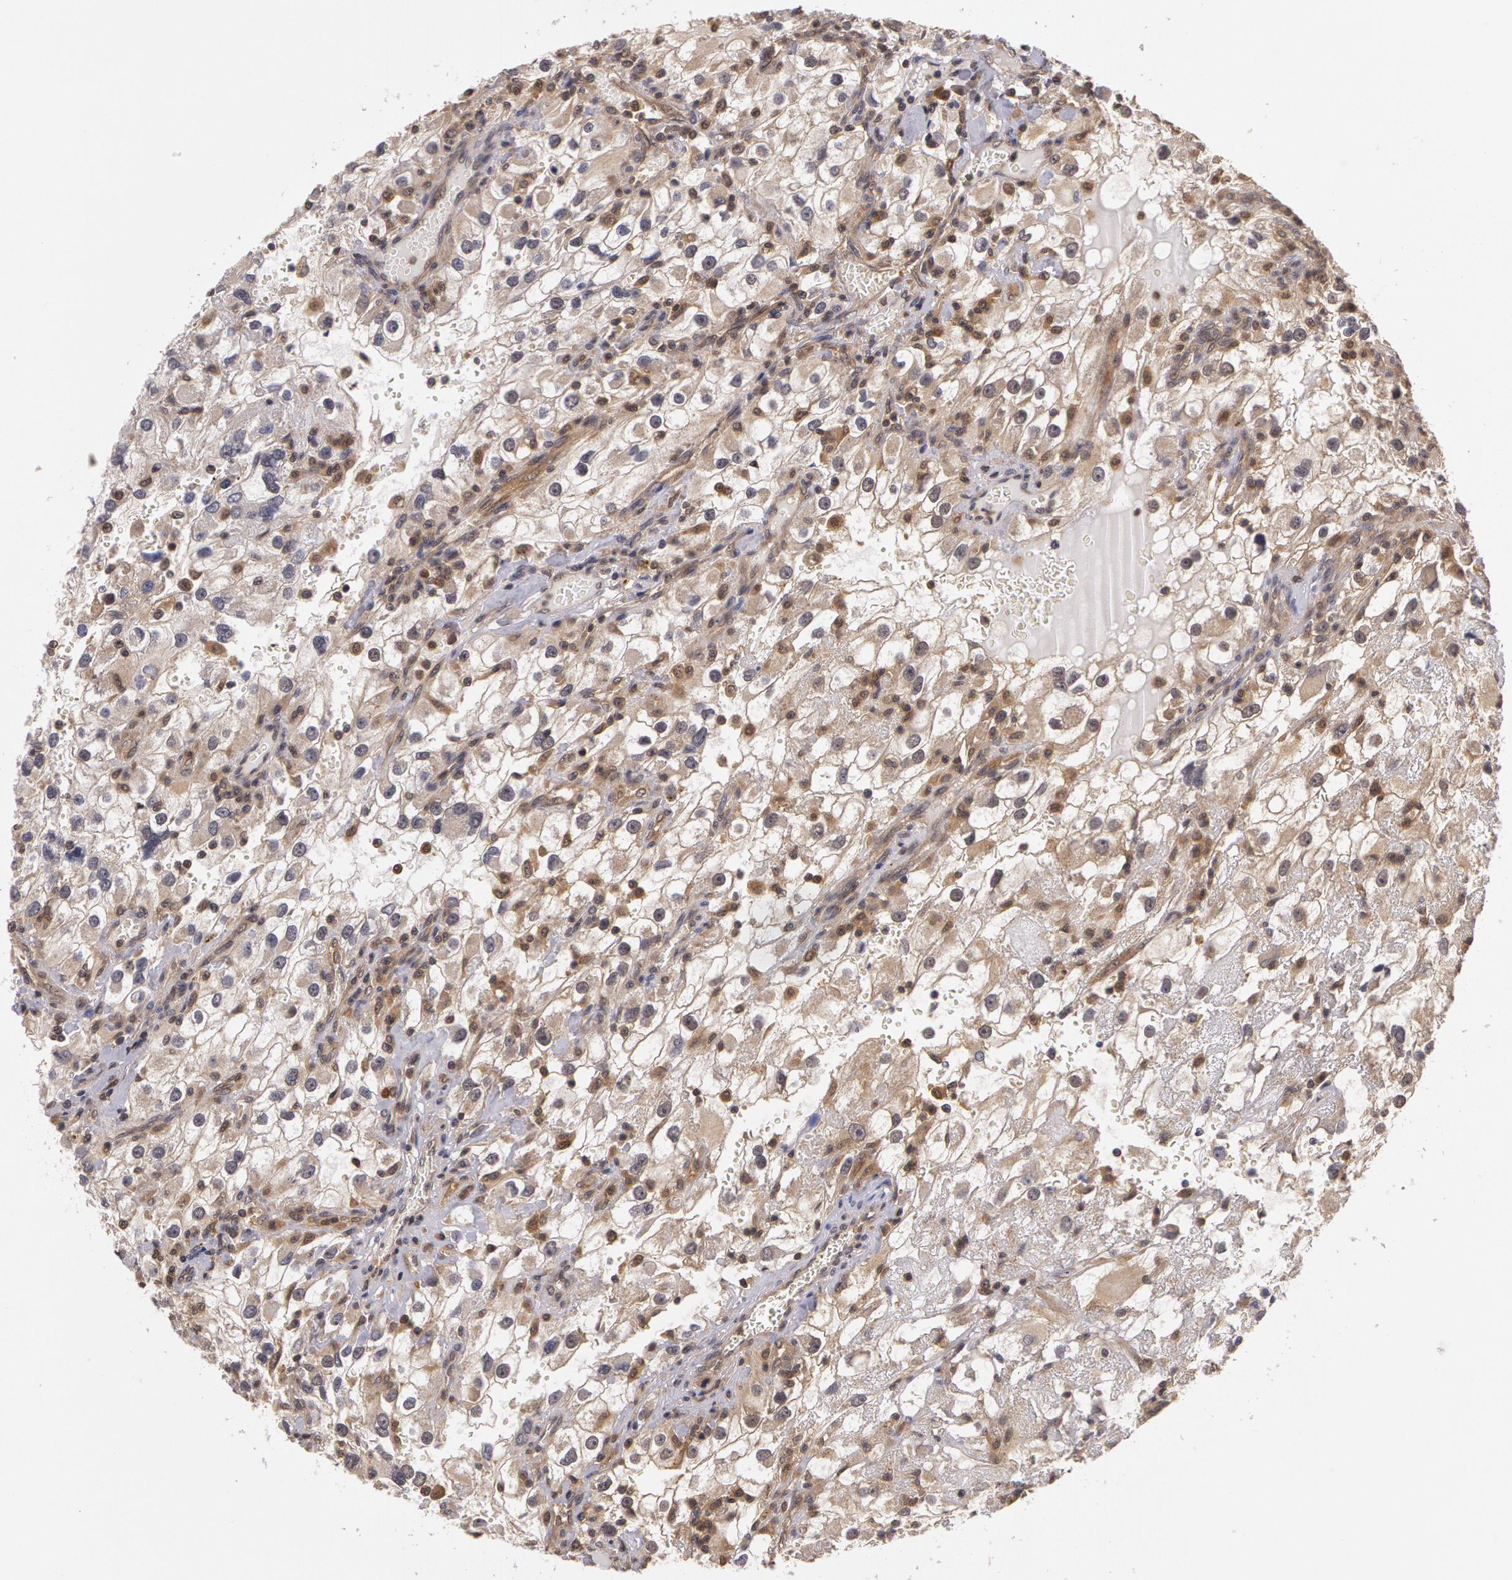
{"staining": {"intensity": "weak", "quantity": "<25%", "location": "cytoplasmic/membranous"}, "tissue": "renal cancer", "cell_type": "Tumor cells", "image_type": "cancer", "snomed": [{"axis": "morphology", "description": "Adenocarcinoma, NOS"}, {"axis": "topography", "description": "Kidney"}], "caption": "Image shows no significant protein staining in tumor cells of renal adenocarcinoma.", "gene": "AHSA1", "patient": {"sex": "female", "age": 52}}